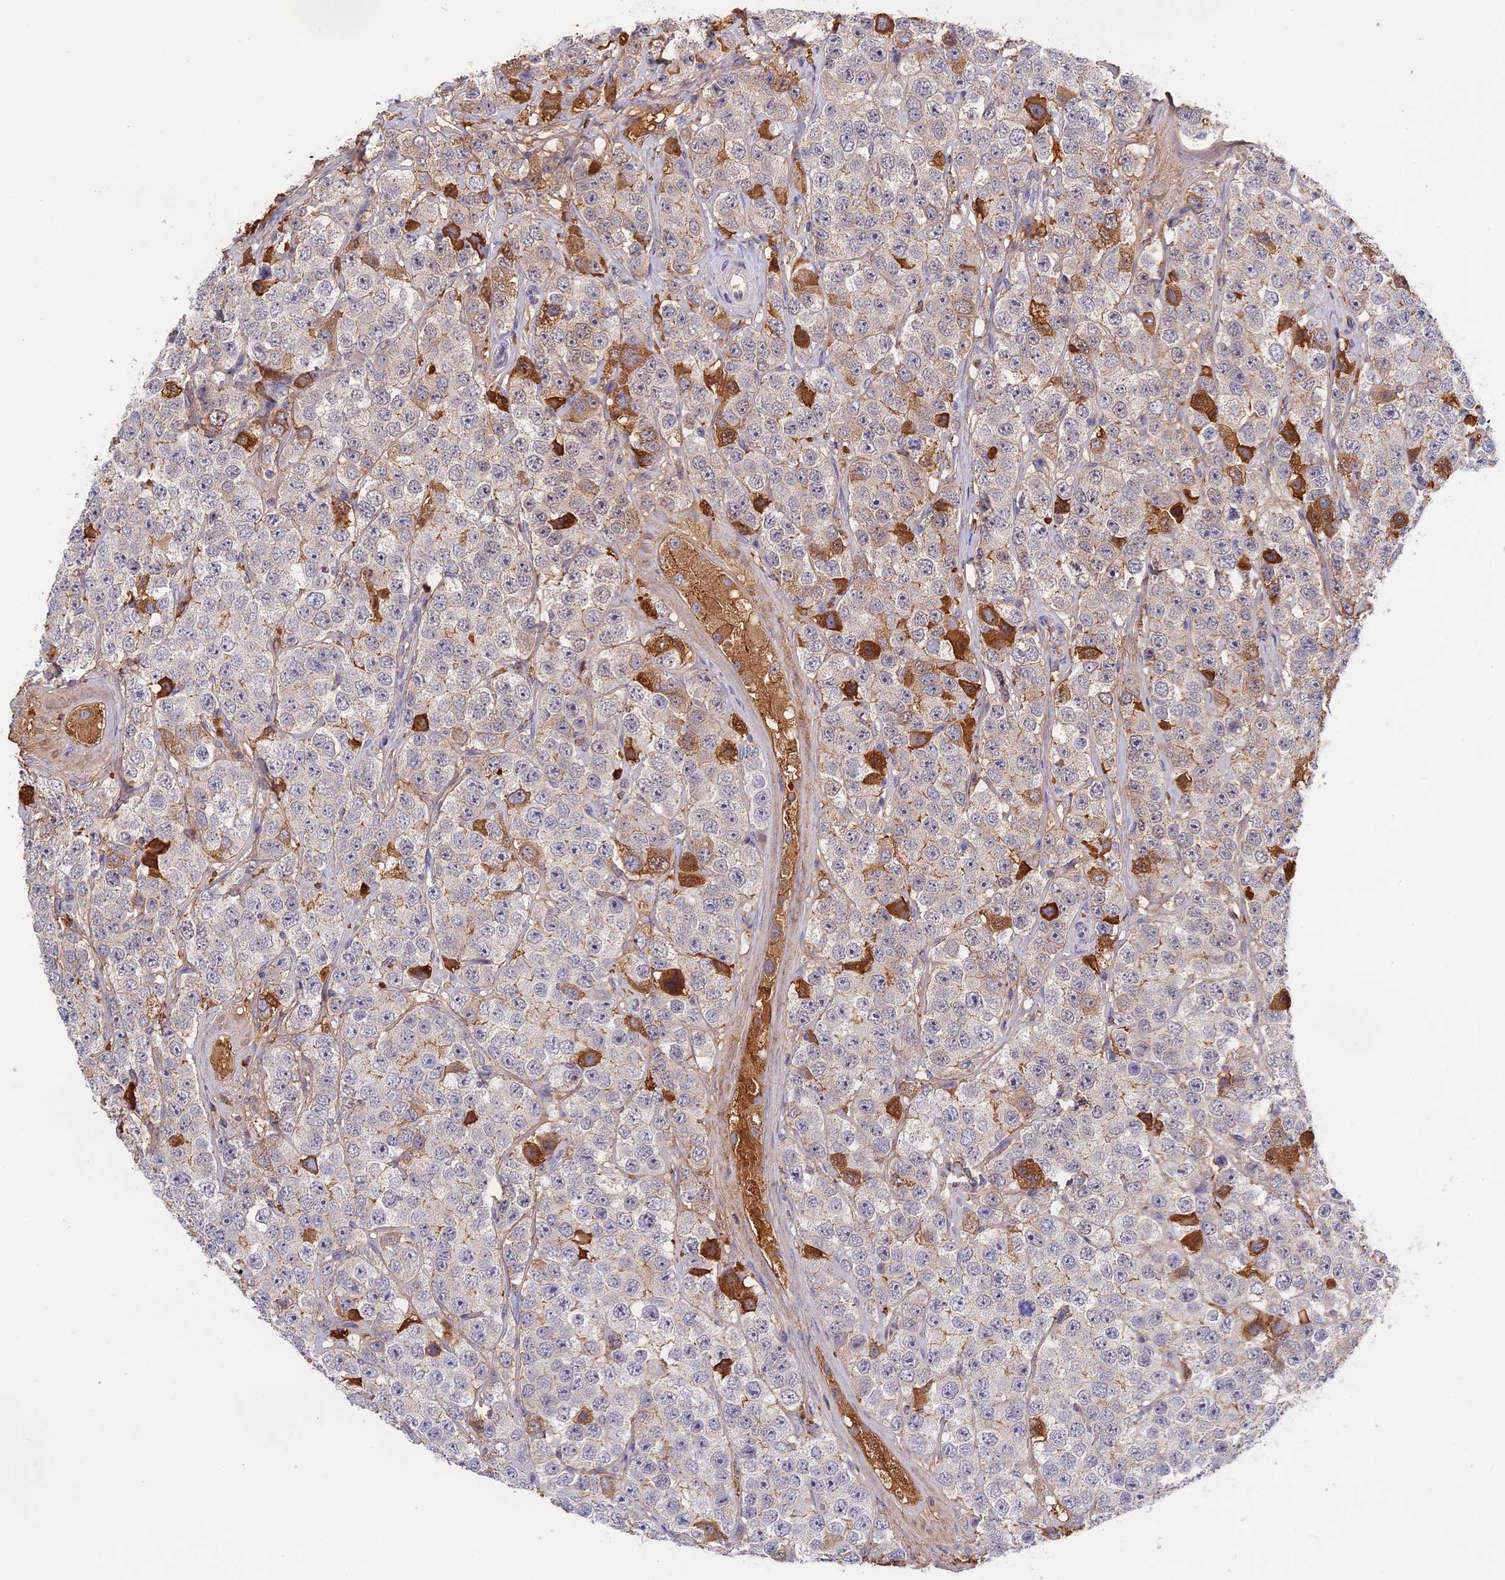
{"staining": {"intensity": "moderate", "quantity": "<25%", "location": "cytoplasmic/membranous"}, "tissue": "testis cancer", "cell_type": "Tumor cells", "image_type": "cancer", "snomed": [{"axis": "morphology", "description": "Seminoma, NOS"}, {"axis": "topography", "description": "Testis"}], "caption": "This is a micrograph of immunohistochemistry (IHC) staining of testis seminoma, which shows moderate positivity in the cytoplasmic/membranous of tumor cells.", "gene": "ADGRD1", "patient": {"sex": "male", "age": 28}}